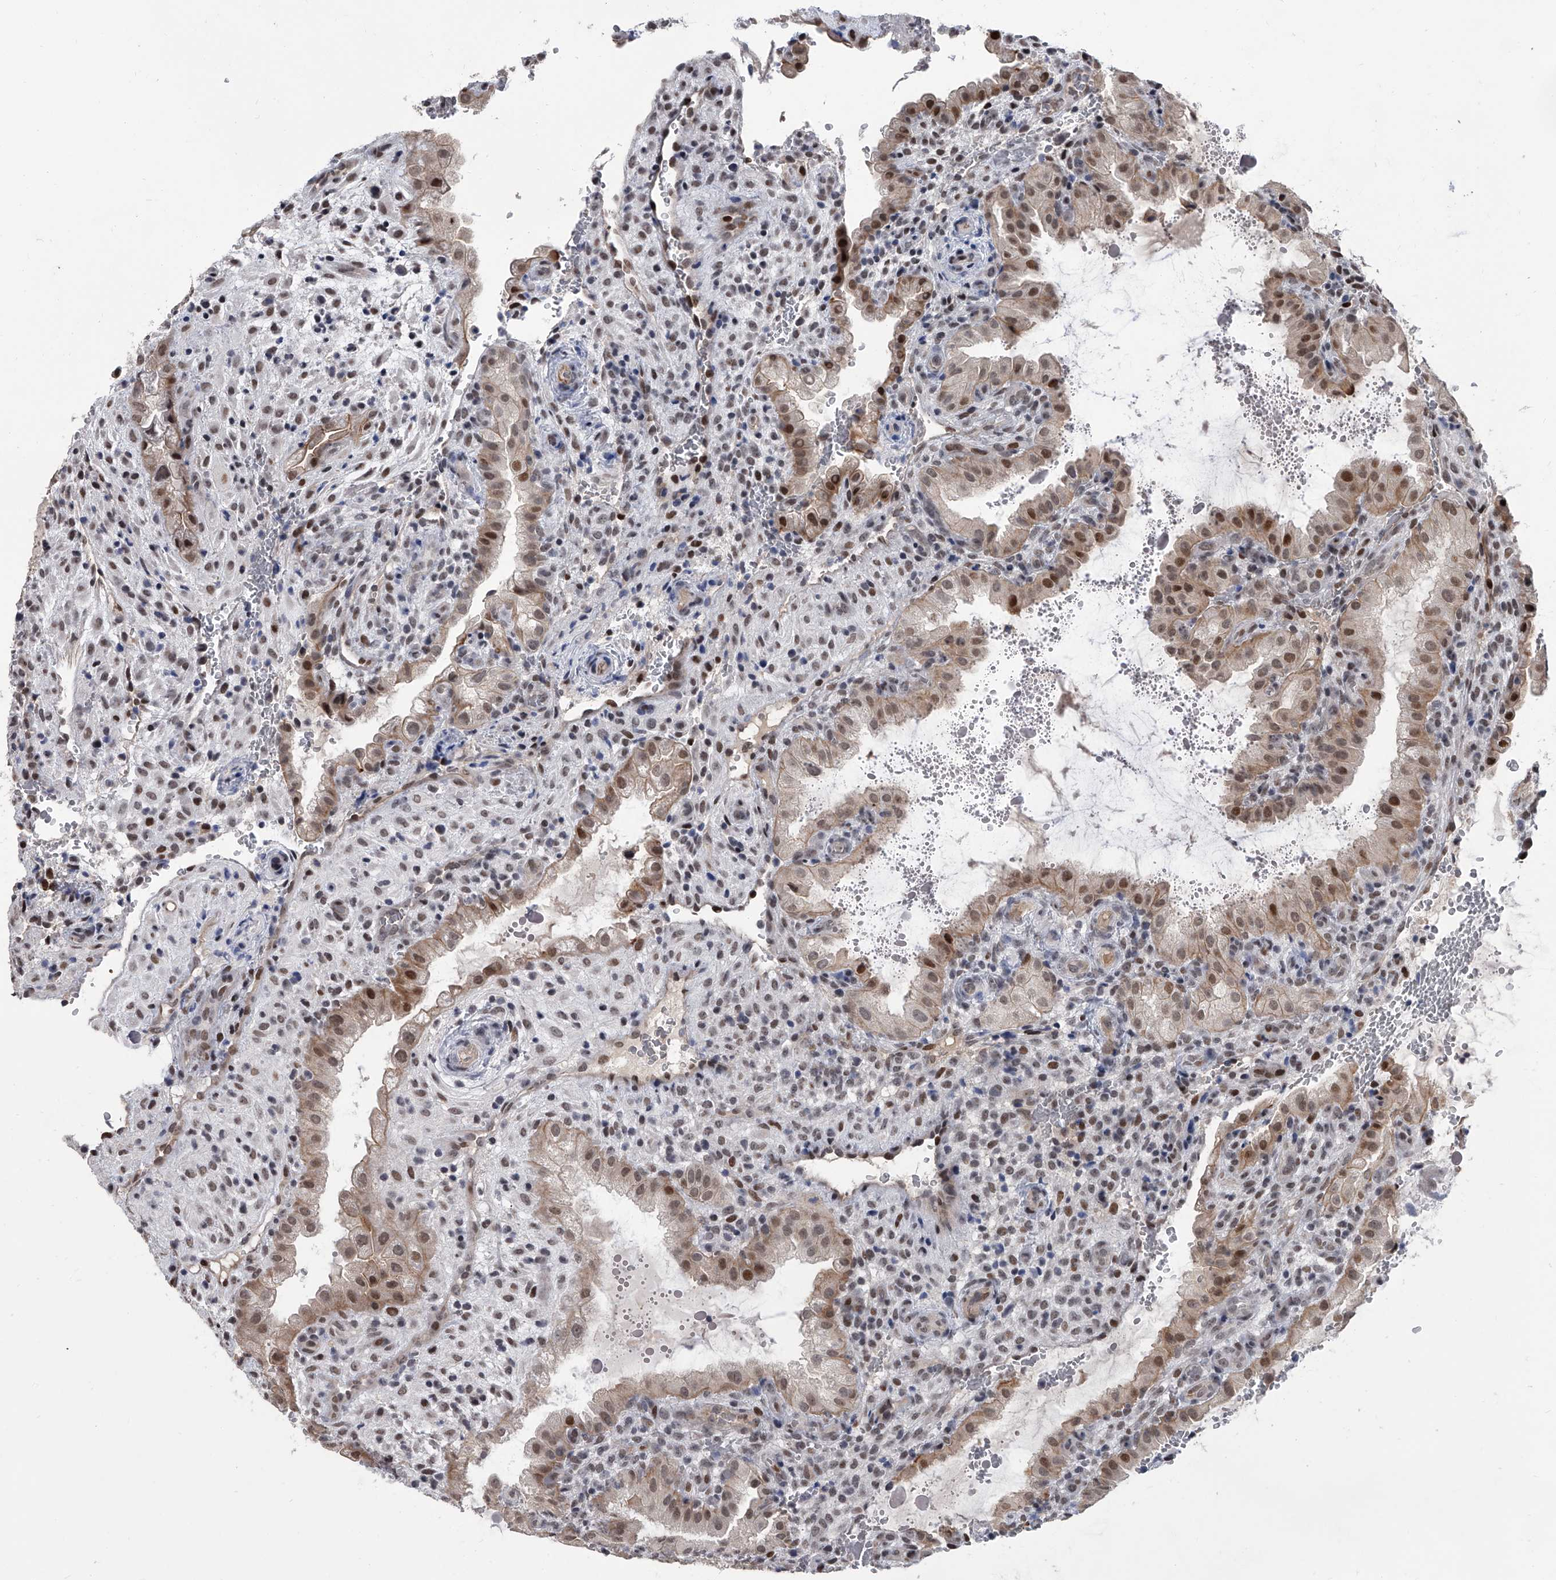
{"staining": {"intensity": "weak", "quantity": "<25%", "location": "nuclear"}, "tissue": "placenta", "cell_type": "Decidual cells", "image_type": "normal", "snomed": [{"axis": "morphology", "description": "Normal tissue, NOS"}, {"axis": "topography", "description": "Placenta"}], "caption": "Immunohistochemical staining of unremarkable placenta exhibits no significant positivity in decidual cells.", "gene": "ZNF426", "patient": {"sex": "female", "age": 35}}